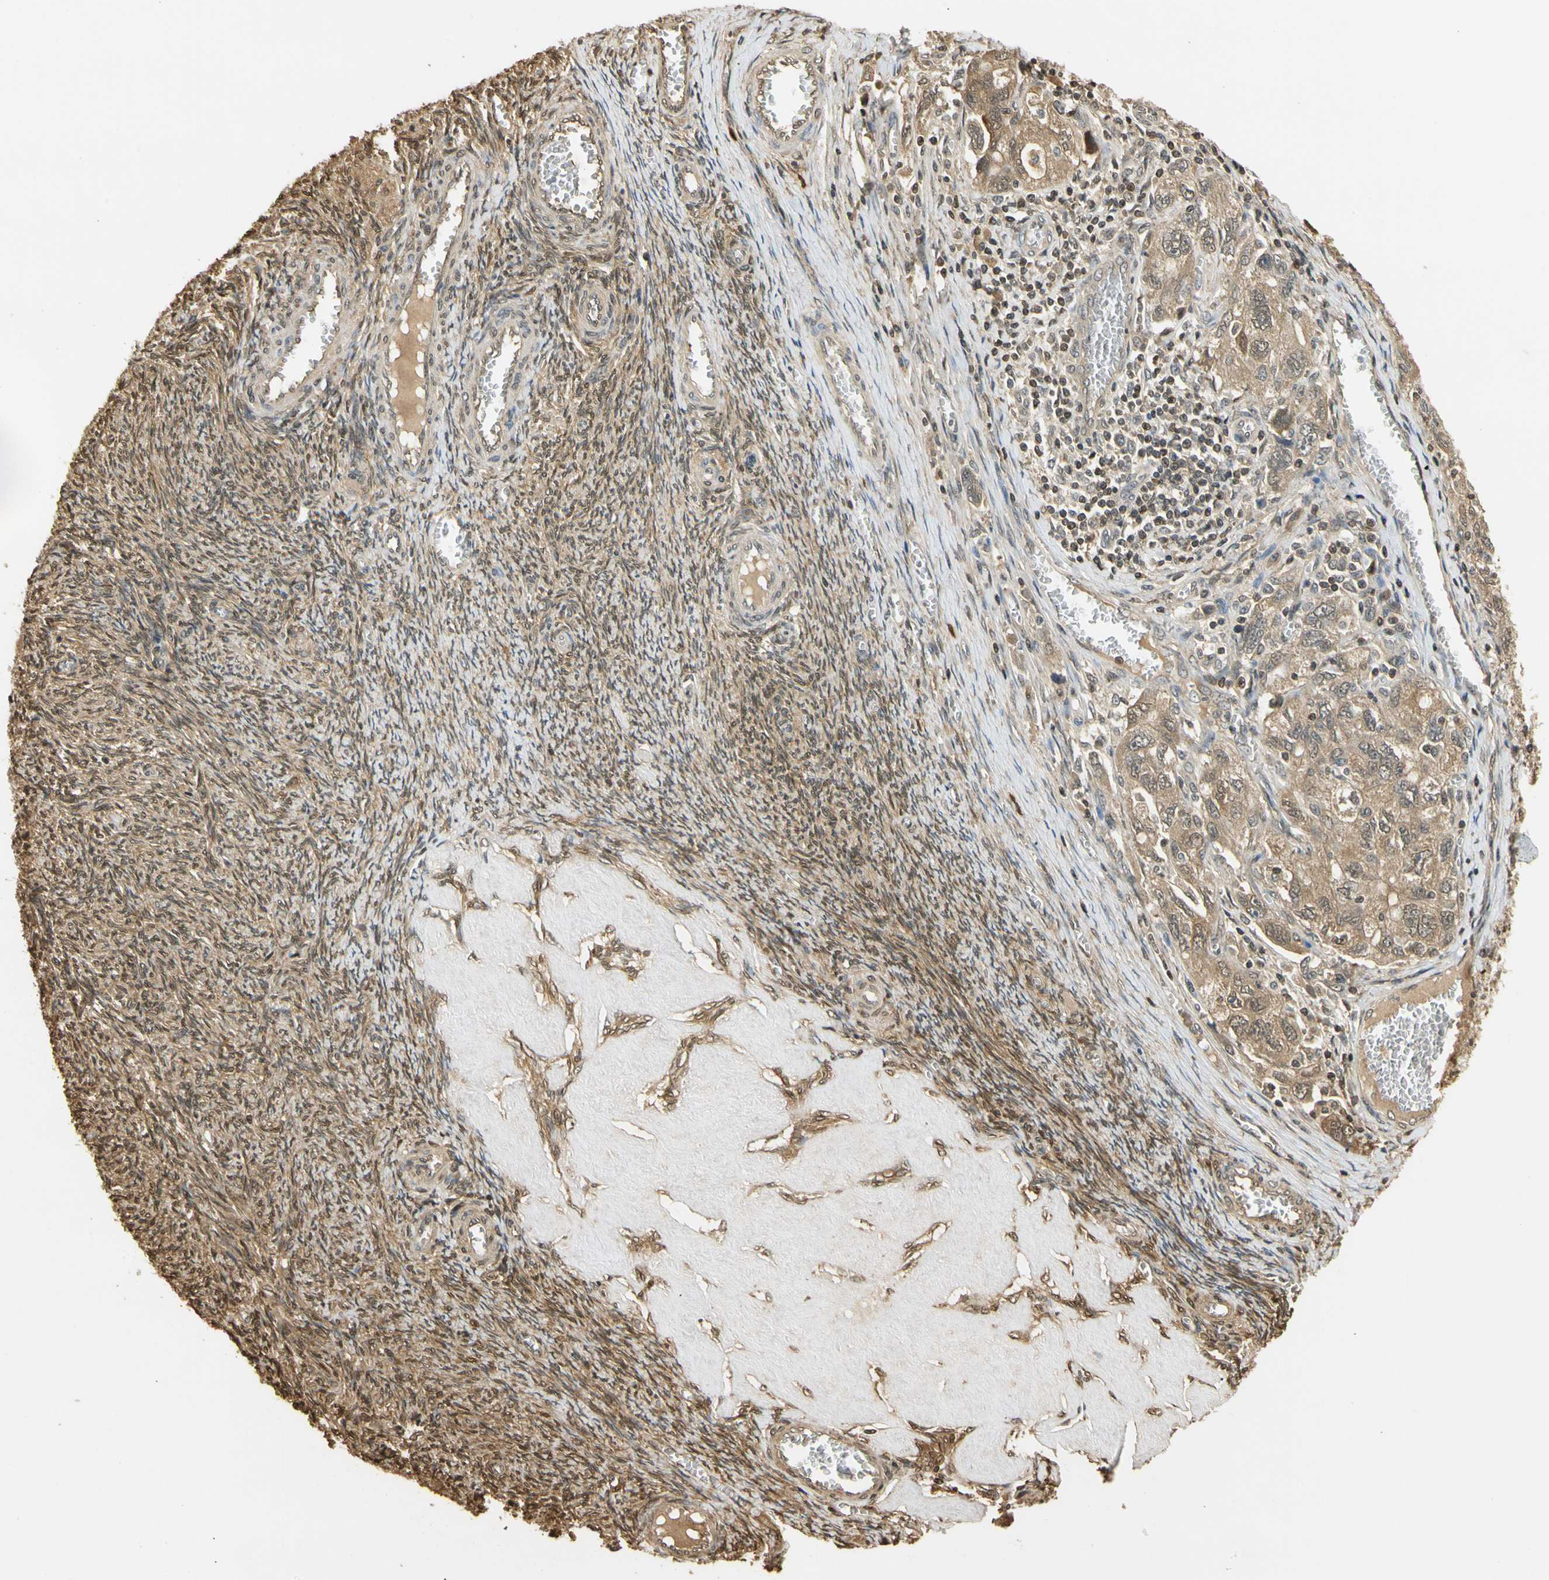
{"staining": {"intensity": "moderate", "quantity": ">75%", "location": "cytoplasmic/membranous"}, "tissue": "ovarian cancer", "cell_type": "Tumor cells", "image_type": "cancer", "snomed": [{"axis": "morphology", "description": "Carcinoma, NOS"}, {"axis": "morphology", "description": "Cystadenocarcinoma, serous, NOS"}, {"axis": "topography", "description": "Ovary"}], "caption": "Immunohistochemical staining of human serous cystadenocarcinoma (ovarian) shows moderate cytoplasmic/membranous protein expression in approximately >75% of tumor cells. (IHC, brightfield microscopy, high magnification).", "gene": "SOD1", "patient": {"sex": "female", "age": 69}}